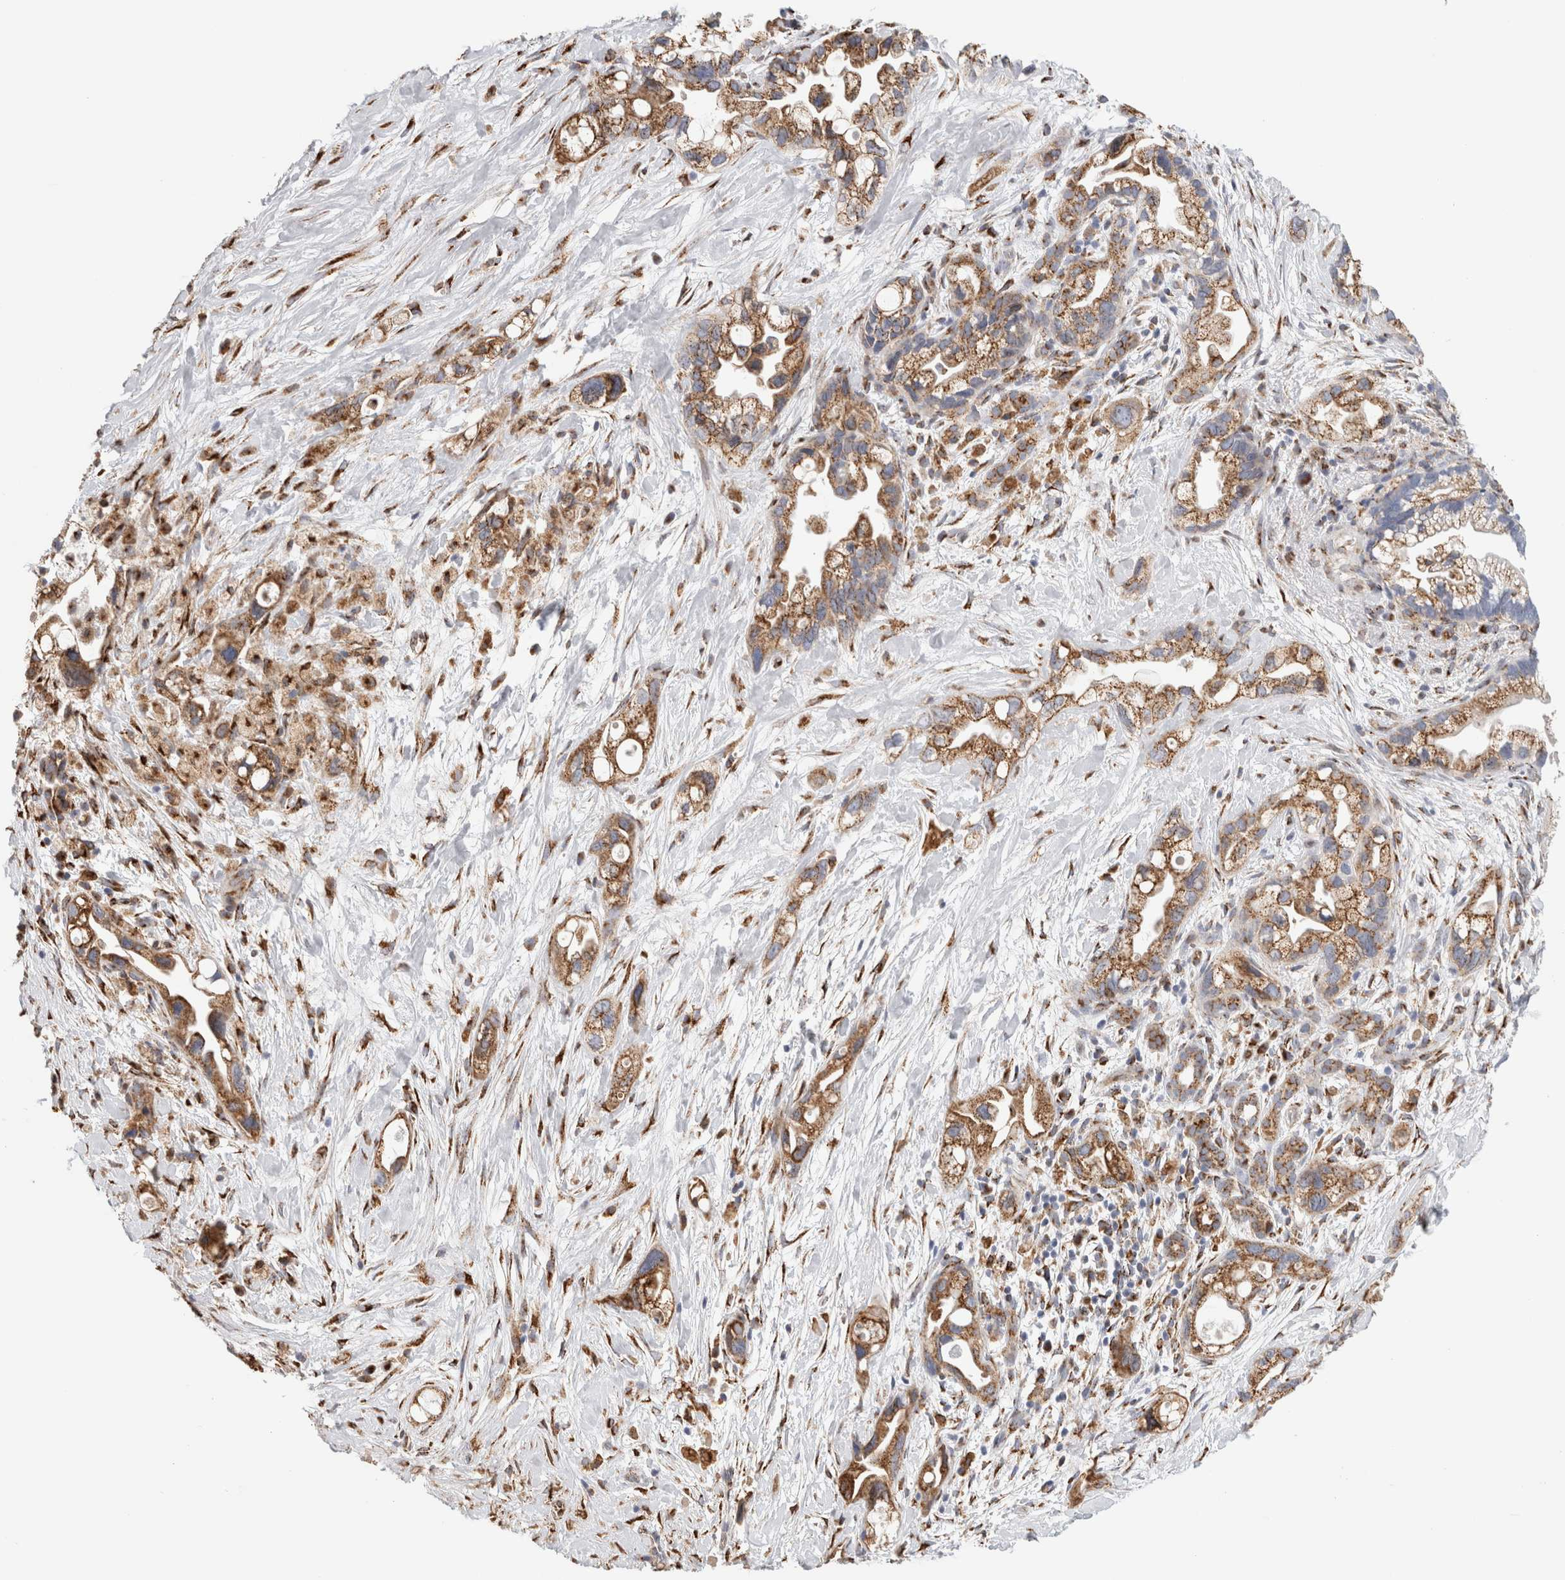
{"staining": {"intensity": "moderate", "quantity": ">75%", "location": "cytoplasmic/membranous"}, "tissue": "pancreatic cancer", "cell_type": "Tumor cells", "image_type": "cancer", "snomed": [{"axis": "morphology", "description": "Adenocarcinoma, NOS"}, {"axis": "topography", "description": "Pancreas"}], "caption": "The image reveals immunohistochemical staining of pancreatic adenocarcinoma. There is moderate cytoplasmic/membranous positivity is appreciated in approximately >75% of tumor cells.", "gene": "MCFD2", "patient": {"sex": "female", "age": 77}}